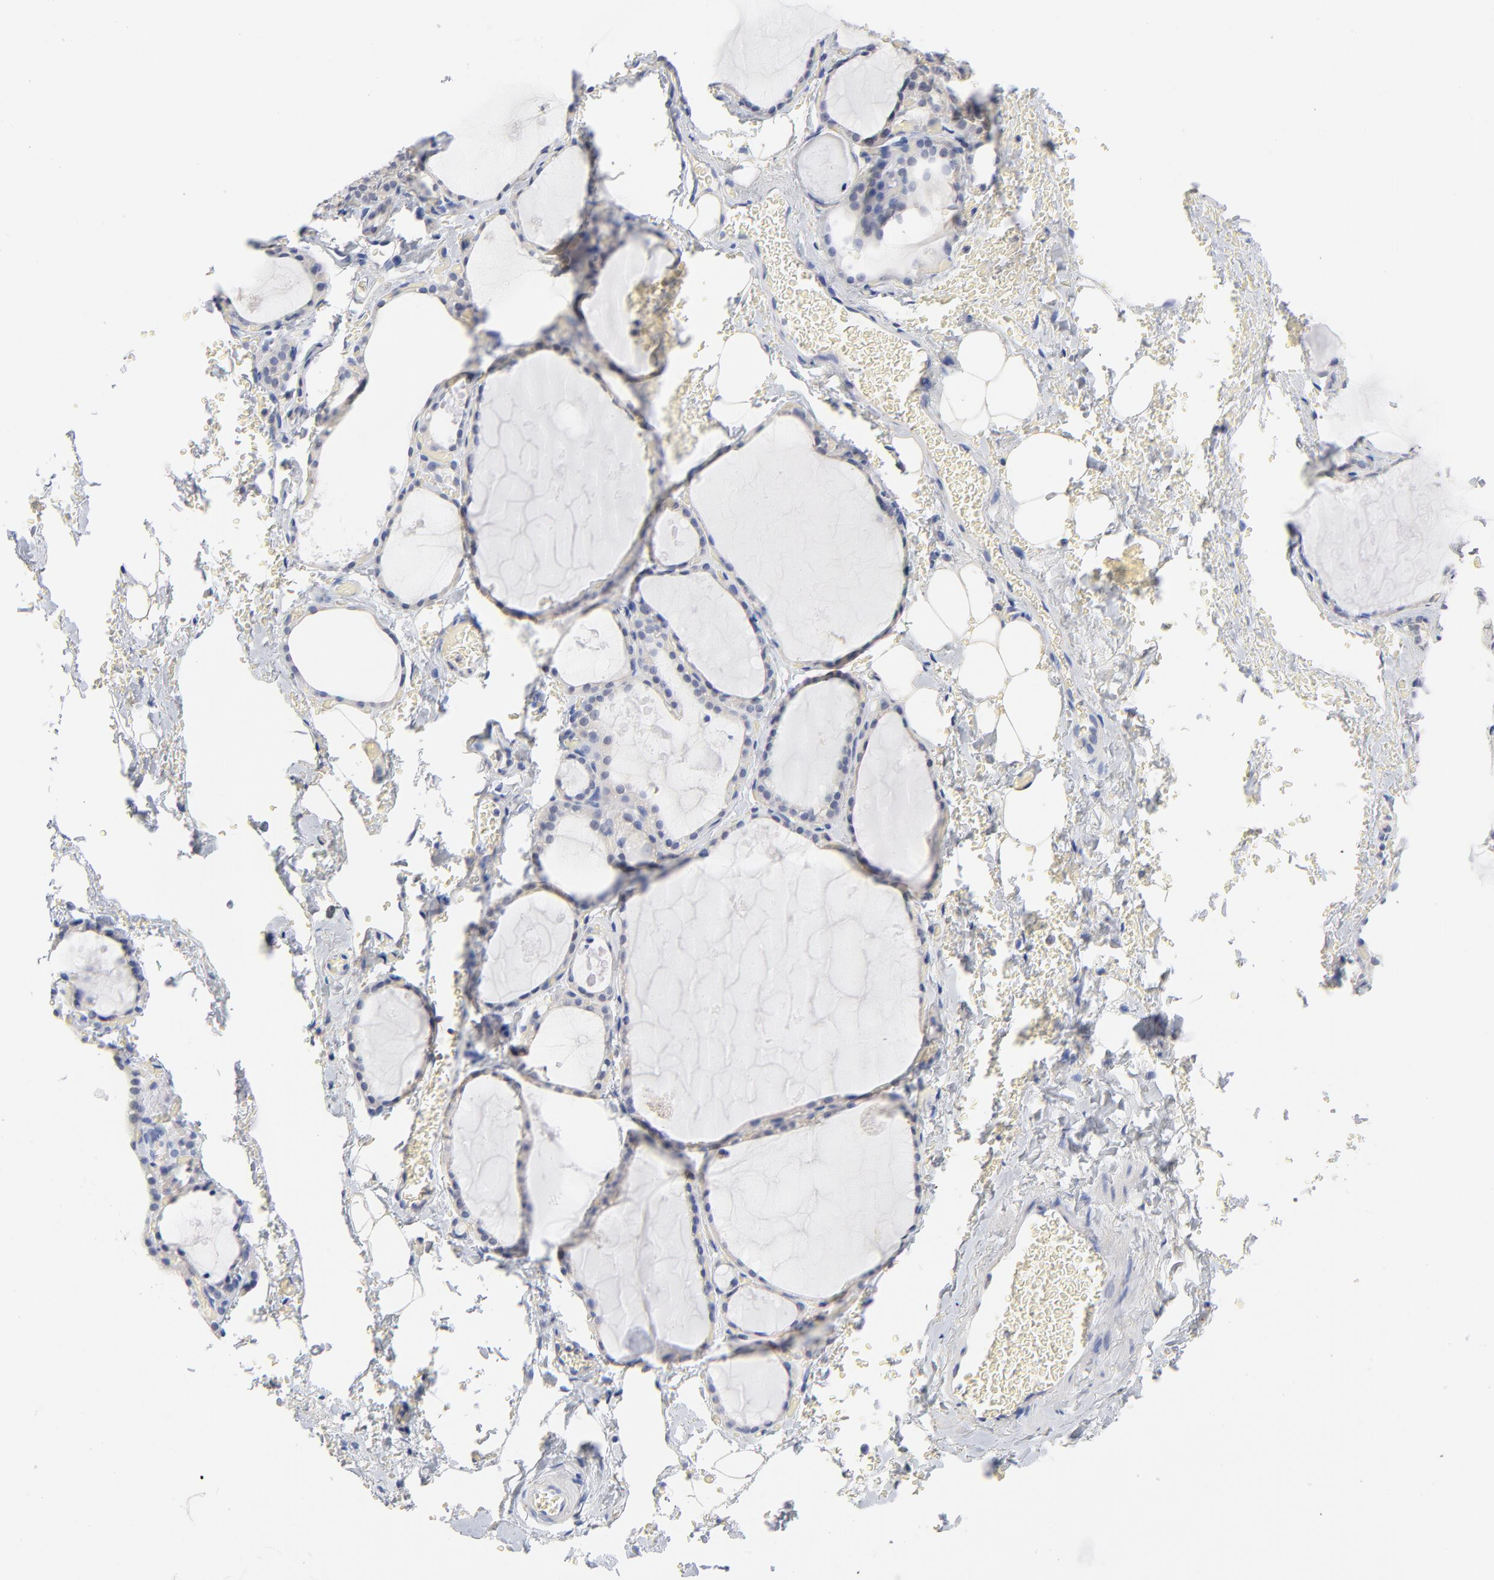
{"staining": {"intensity": "weak", "quantity": ">75%", "location": "cytoplasmic/membranous"}, "tissue": "thyroid gland", "cell_type": "Glandular cells", "image_type": "normal", "snomed": [{"axis": "morphology", "description": "Normal tissue, NOS"}, {"axis": "topography", "description": "Thyroid gland"}], "caption": "Immunohistochemical staining of unremarkable thyroid gland reveals low levels of weak cytoplasmic/membranous staining in approximately >75% of glandular cells.", "gene": "CAB39L", "patient": {"sex": "male", "age": 61}}